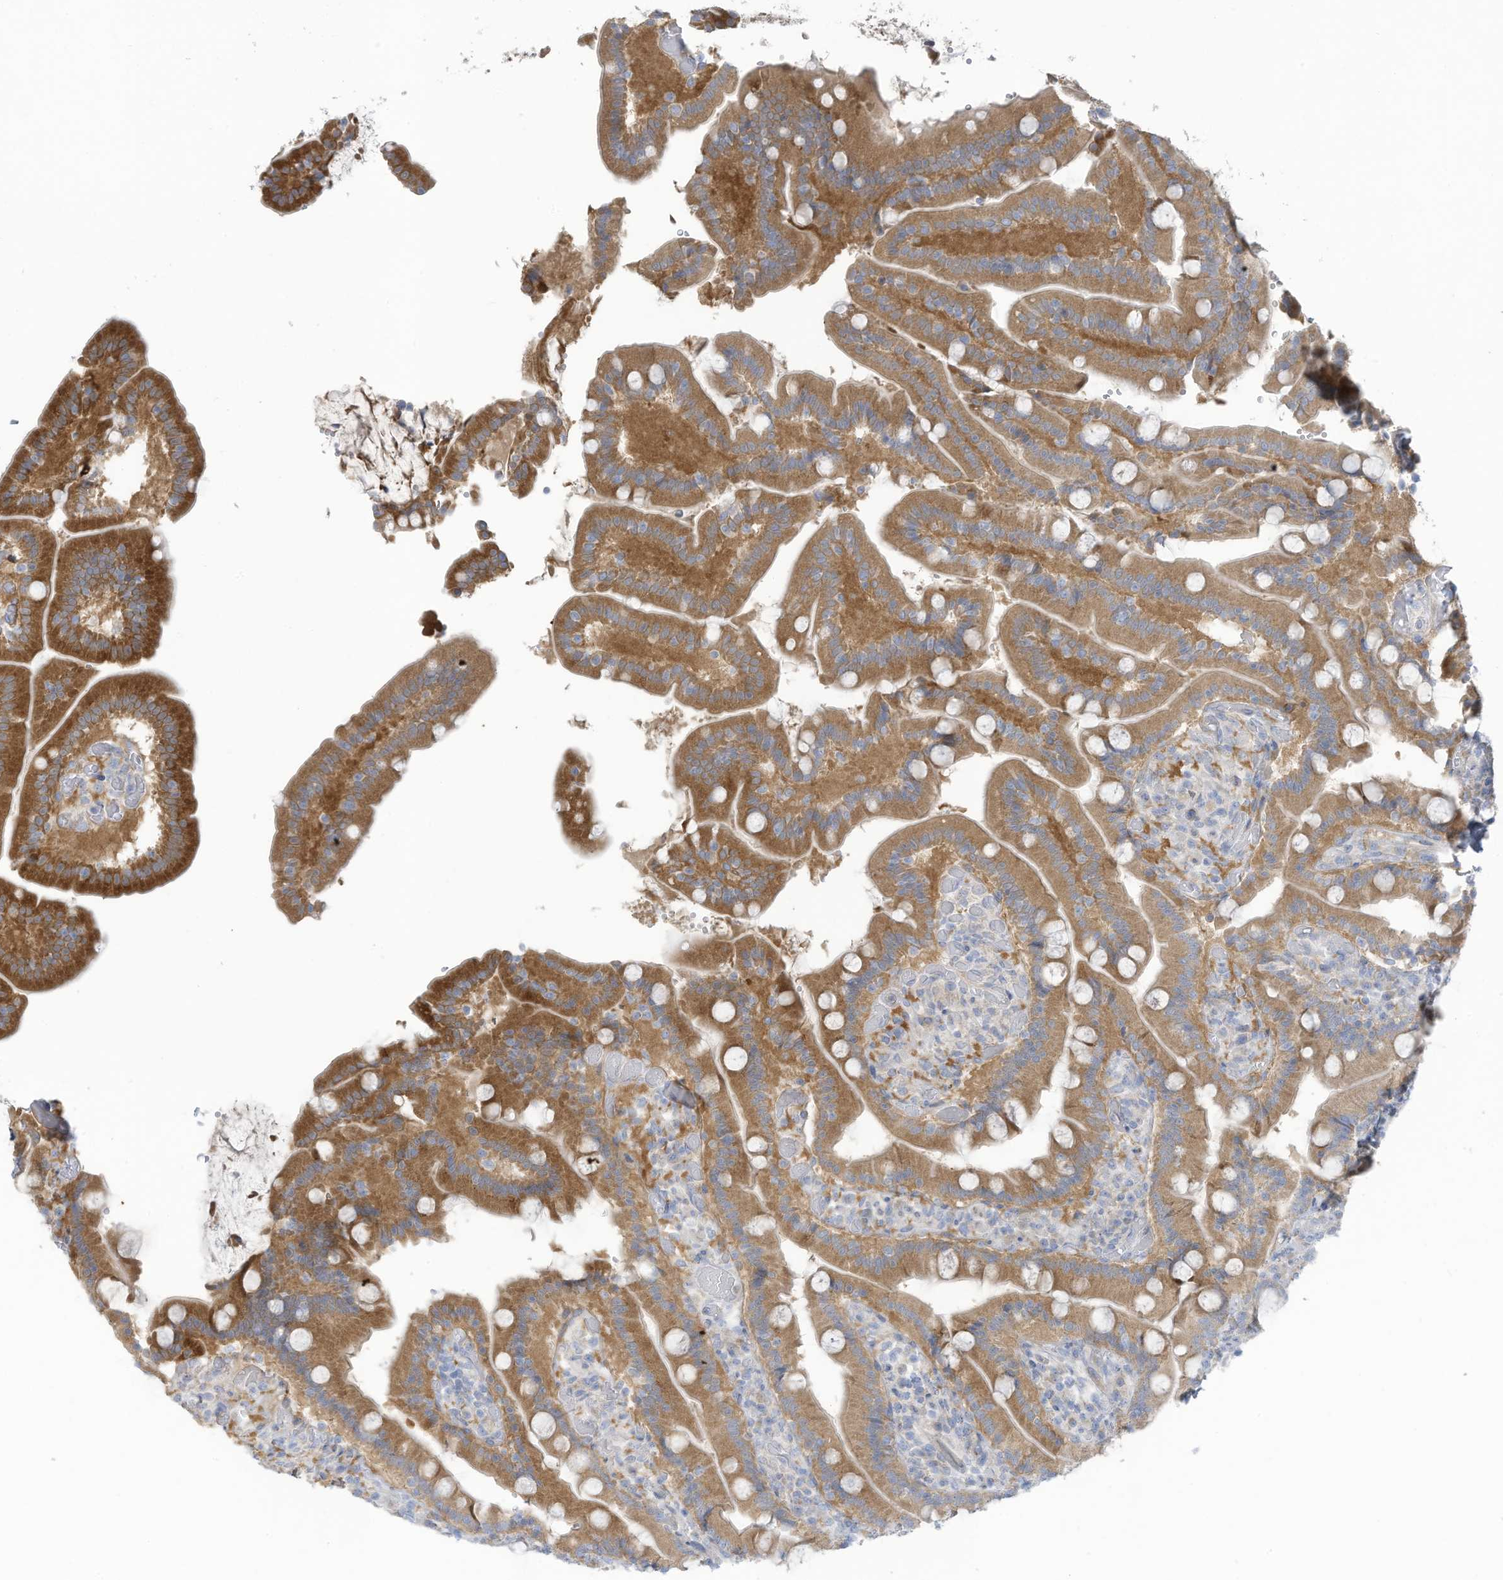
{"staining": {"intensity": "moderate", "quantity": ">75%", "location": "cytoplasmic/membranous"}, "tissue": "duodenum", "cell_type": "Glandular cells", "image_type": "normal", "snomed": [{"axis": "morphology", "description": "Normal tissue, NOS"}, {"axis": "topography", "description": "Duodenum"}], "caption": "Immunohistochemical staining of benign duodenum demonstrates moderate cytoplasmic/membranous protein positivity in approximately >75% of glandular cells. The staining was performed using DAB to visualize the protein expression in brown, while the nuclei were stained in blue with hematoxylin (Magnification: 20x).", "gene": "TRMT2B", "patient": {"sex": "female", "age": 62}}